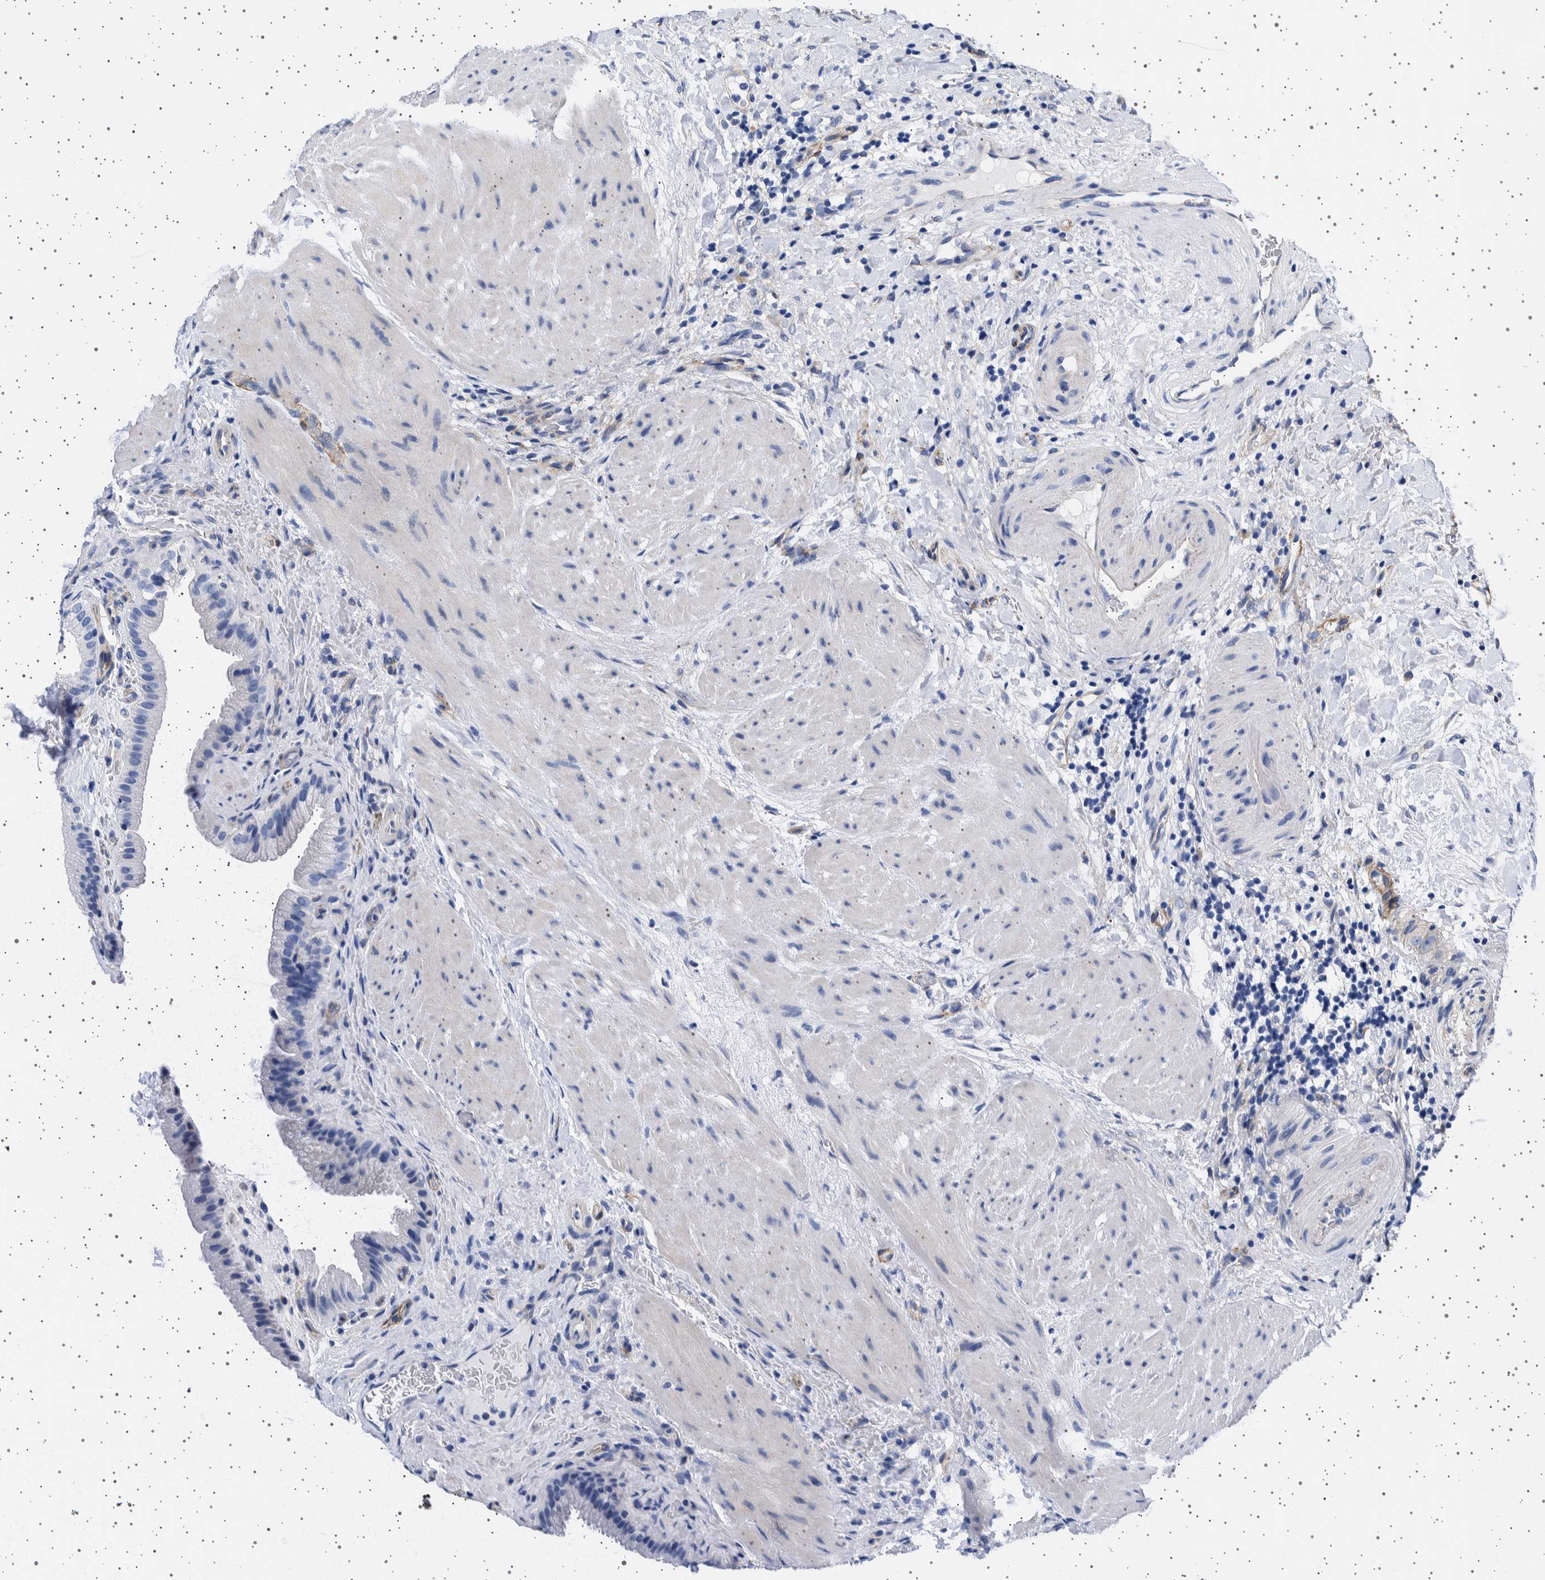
{"staining": {"intensity": "negative", "quantity": "none", "location": "none"}, "tissue": "gallbladder", "cell_type": "Glandular cells", "image_type": "normal", "snomed": [{"axis": "morphology", "description": "Normal tissue, NOS"}, {"axis": "topography", "description": "Gallbladder"}], "caption": "DAB (3,3'-diaminobenzidine) immunohistochemical staining of unremarkable human gallbladder demonstrates no significant positivity in glandular cells.", "gene": "SEPTIN4", "patient": {"sex": "male", "age": 49}}